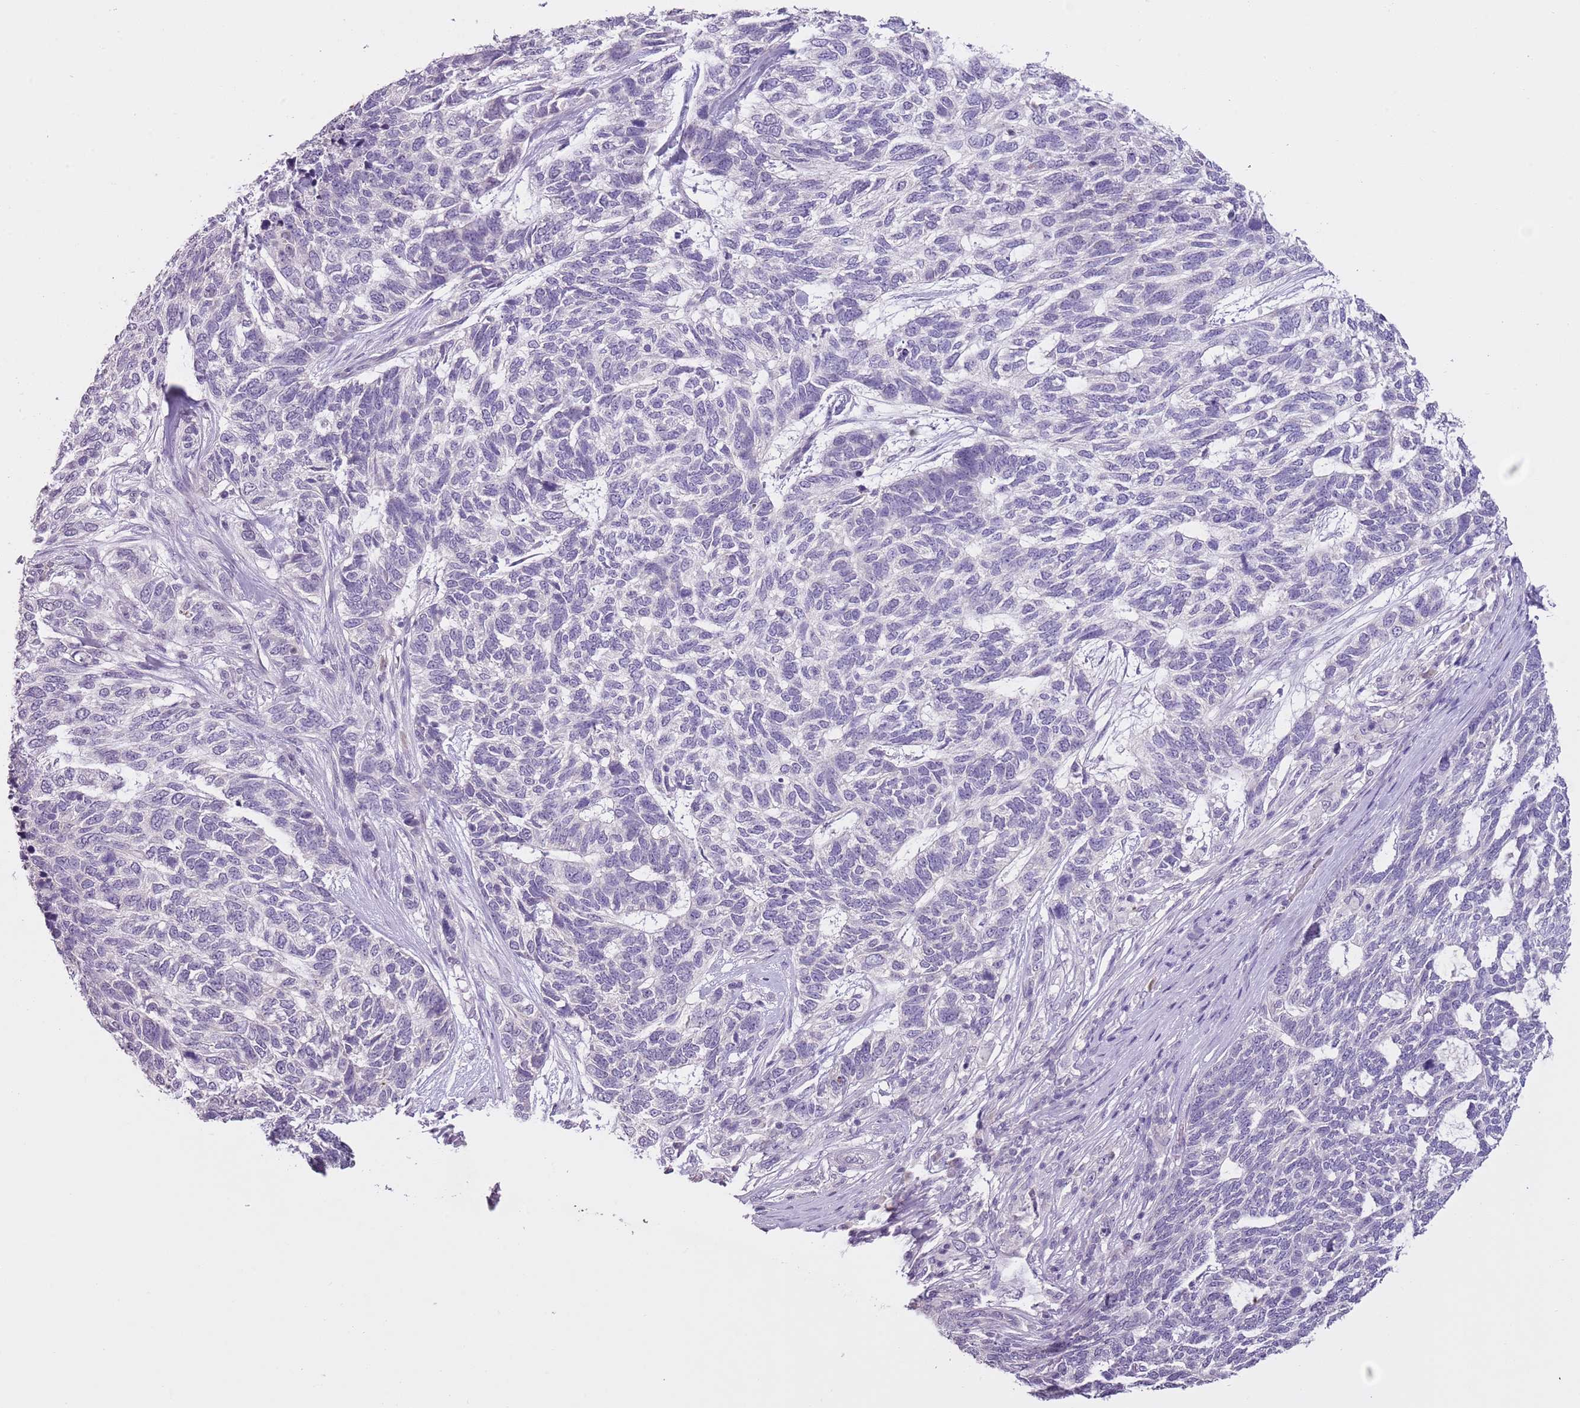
{"staining": {"intensity": "negative", "quantity": "none", "location": "none"}, "tissue": "skin cancer", "cell_type": "Tumor cells", "image_type": "cancer", "snomed": [{"axis": "morphology", "description": "Basal cell carcinoma"}, {"axis": "topography", "description": "Skin"}], "caption": "The photomicrograph reveals no staining of tumor cells in skin cancer (basal cell carcinoma).", "gene": "SLC35E3", "patient": {"sex": "female", "age": 65}}